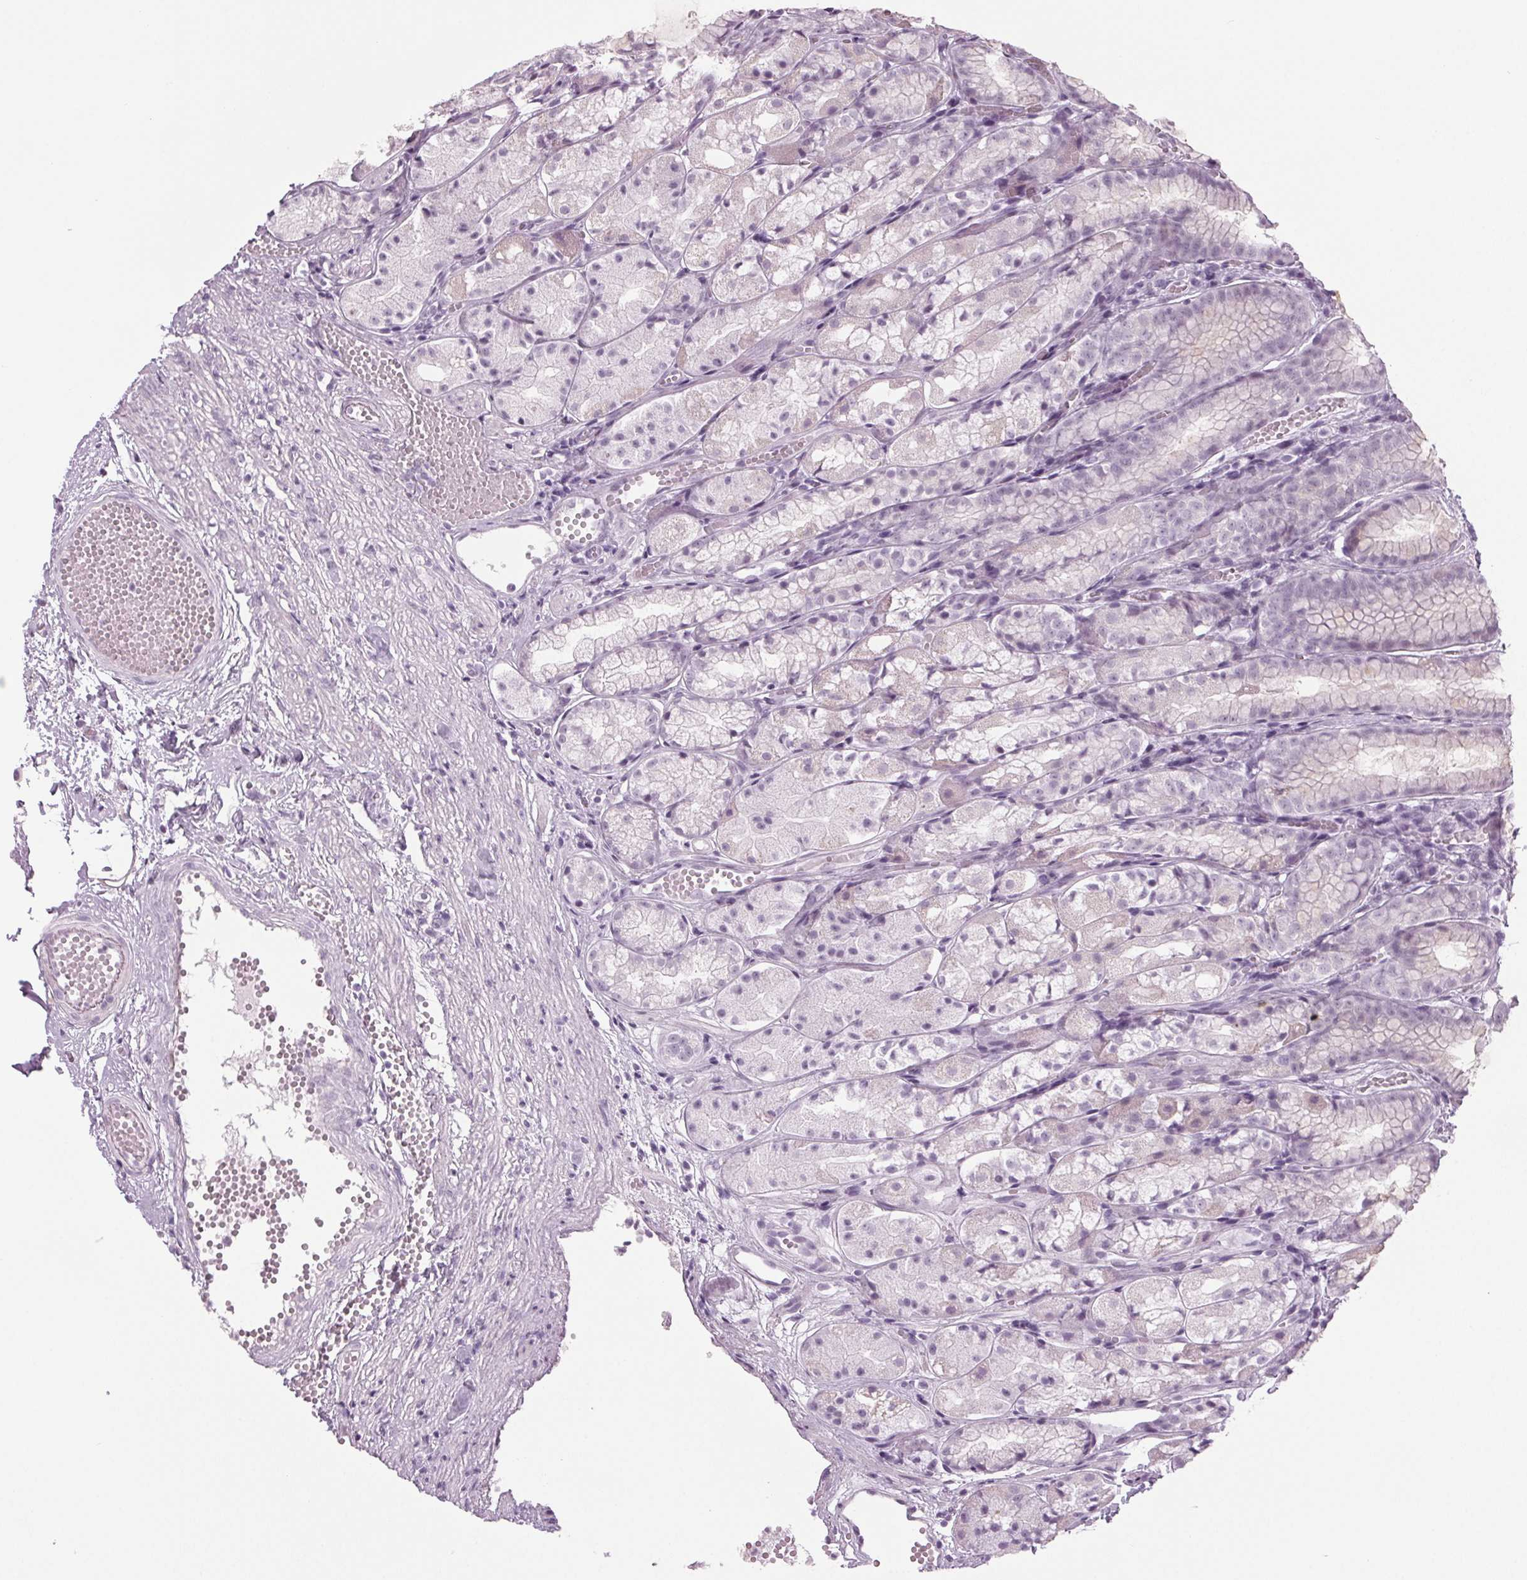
{"staining": {"intensity": "negative", "quantity": "none", "location": "none"}, "tissue": "stomach", "cell_type": "Glandular cells", "image_type": "normal", "snomed": [{"axis": "morphology", "description": "Normal tissue, NOS"}, {"axis": "topography", "description": "Stomach"}], "caption": "Glandular cells show no significant protein staining in normal stomach. (DAB (3,3'-diaminobenzidine) immunohistochemistry, high magnification).", "gene": "IGF2BP1", "patient": {"sex": "male", "age": 70}}